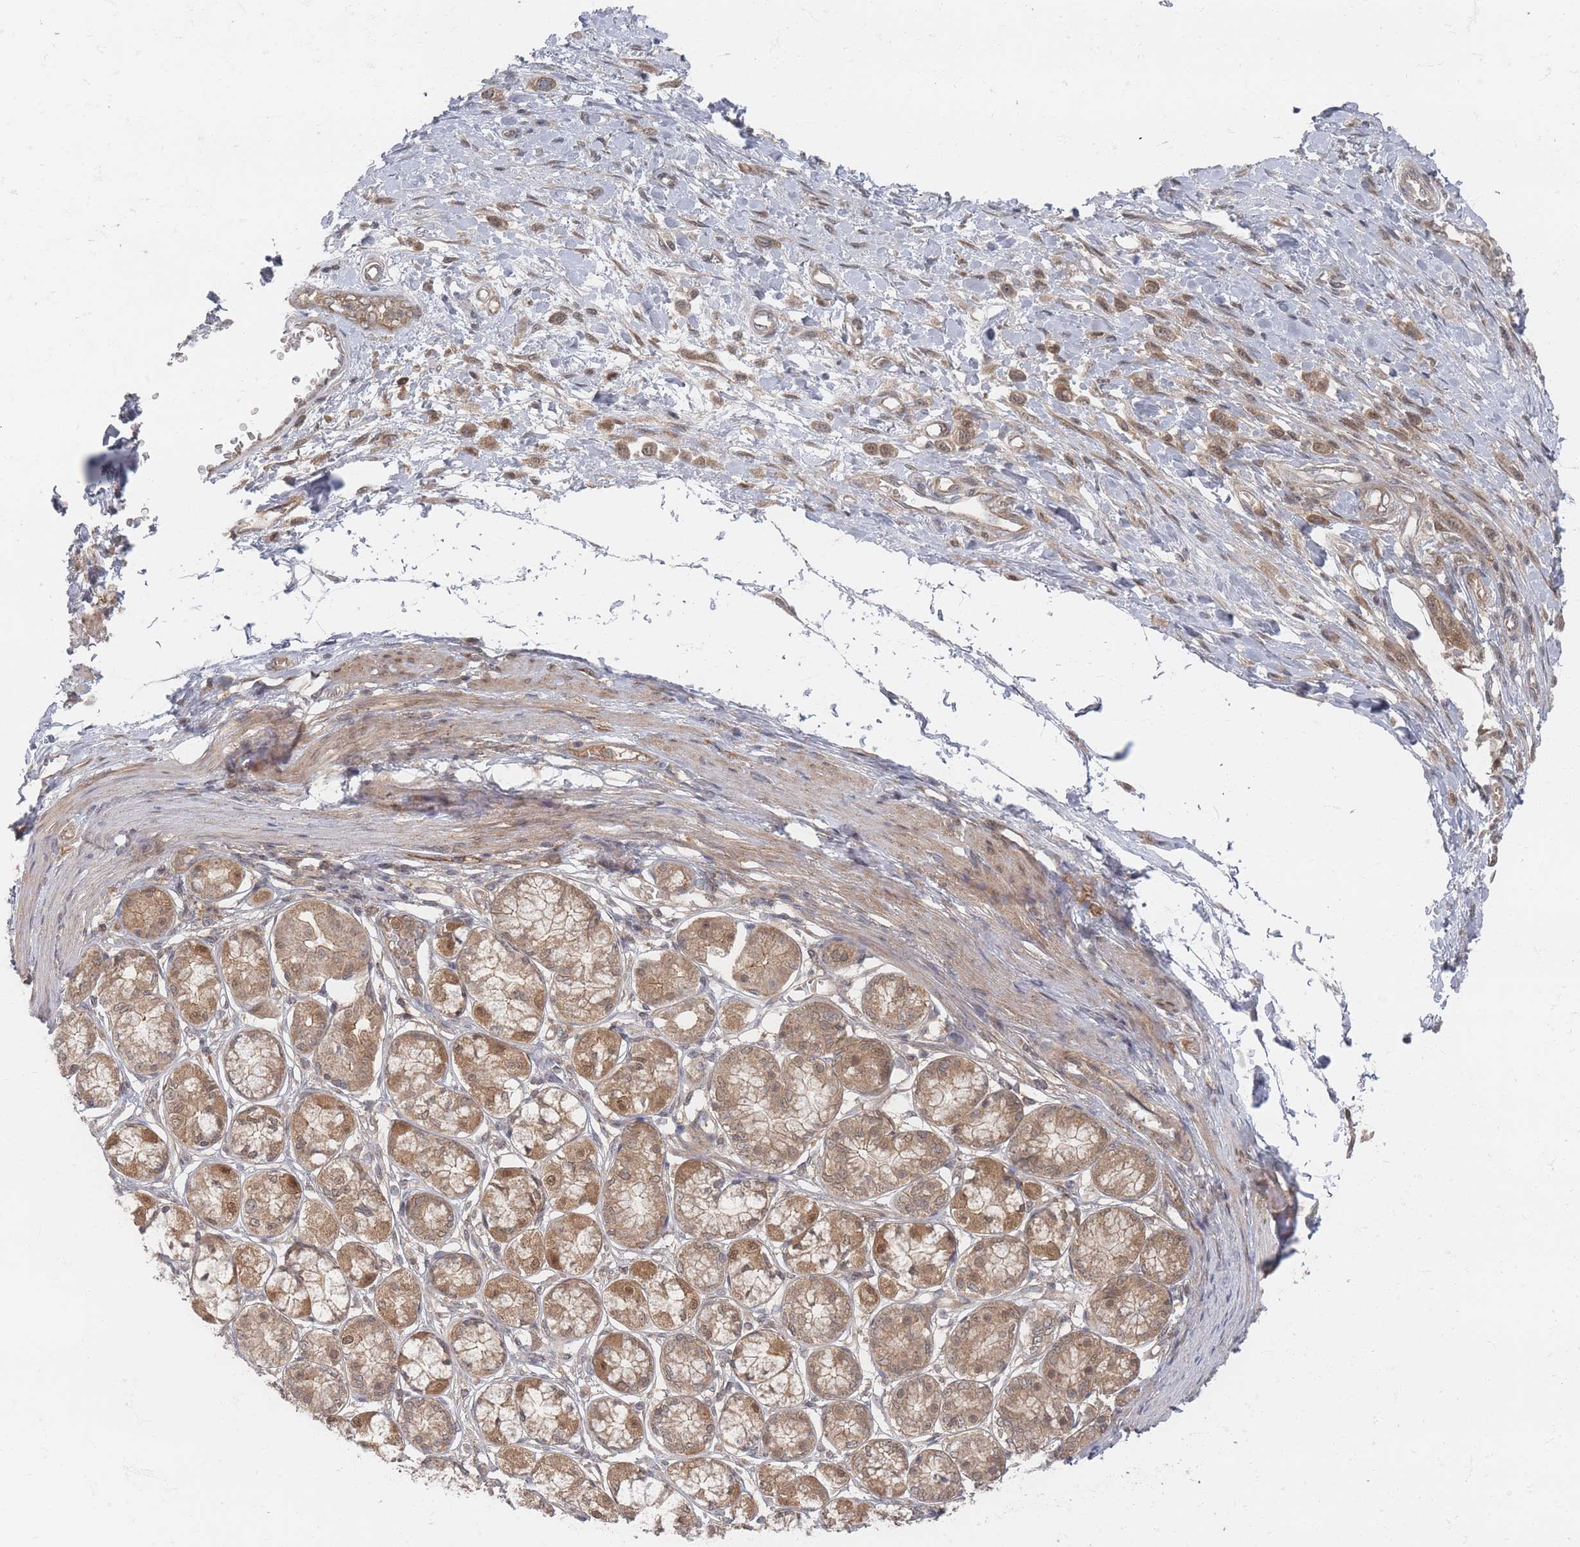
{"staining": {"intensity": "moderate", "quantity": ">75%", "location": "cytoplasmic/membranous"}, "tissue": "stomach cancer", "cell_type": "Tumor cells", "image_type": "cancer", "snomed": [{"axis": "morphology", "description": "Adenocarcinoma, NOS"}, {"axis": "topography", "description": "Stomach"}], "caption": "DAB (3,3'-diaminobenzidine) immunohistochemical staining of stomach cancer (adenocarcinoma) reveals moderate cytoplasmic/membranous protein positivity in approximately >75% of tumor cells.", "gene": "PSMD9", "patient": {"sex": "female", "age": 65}}